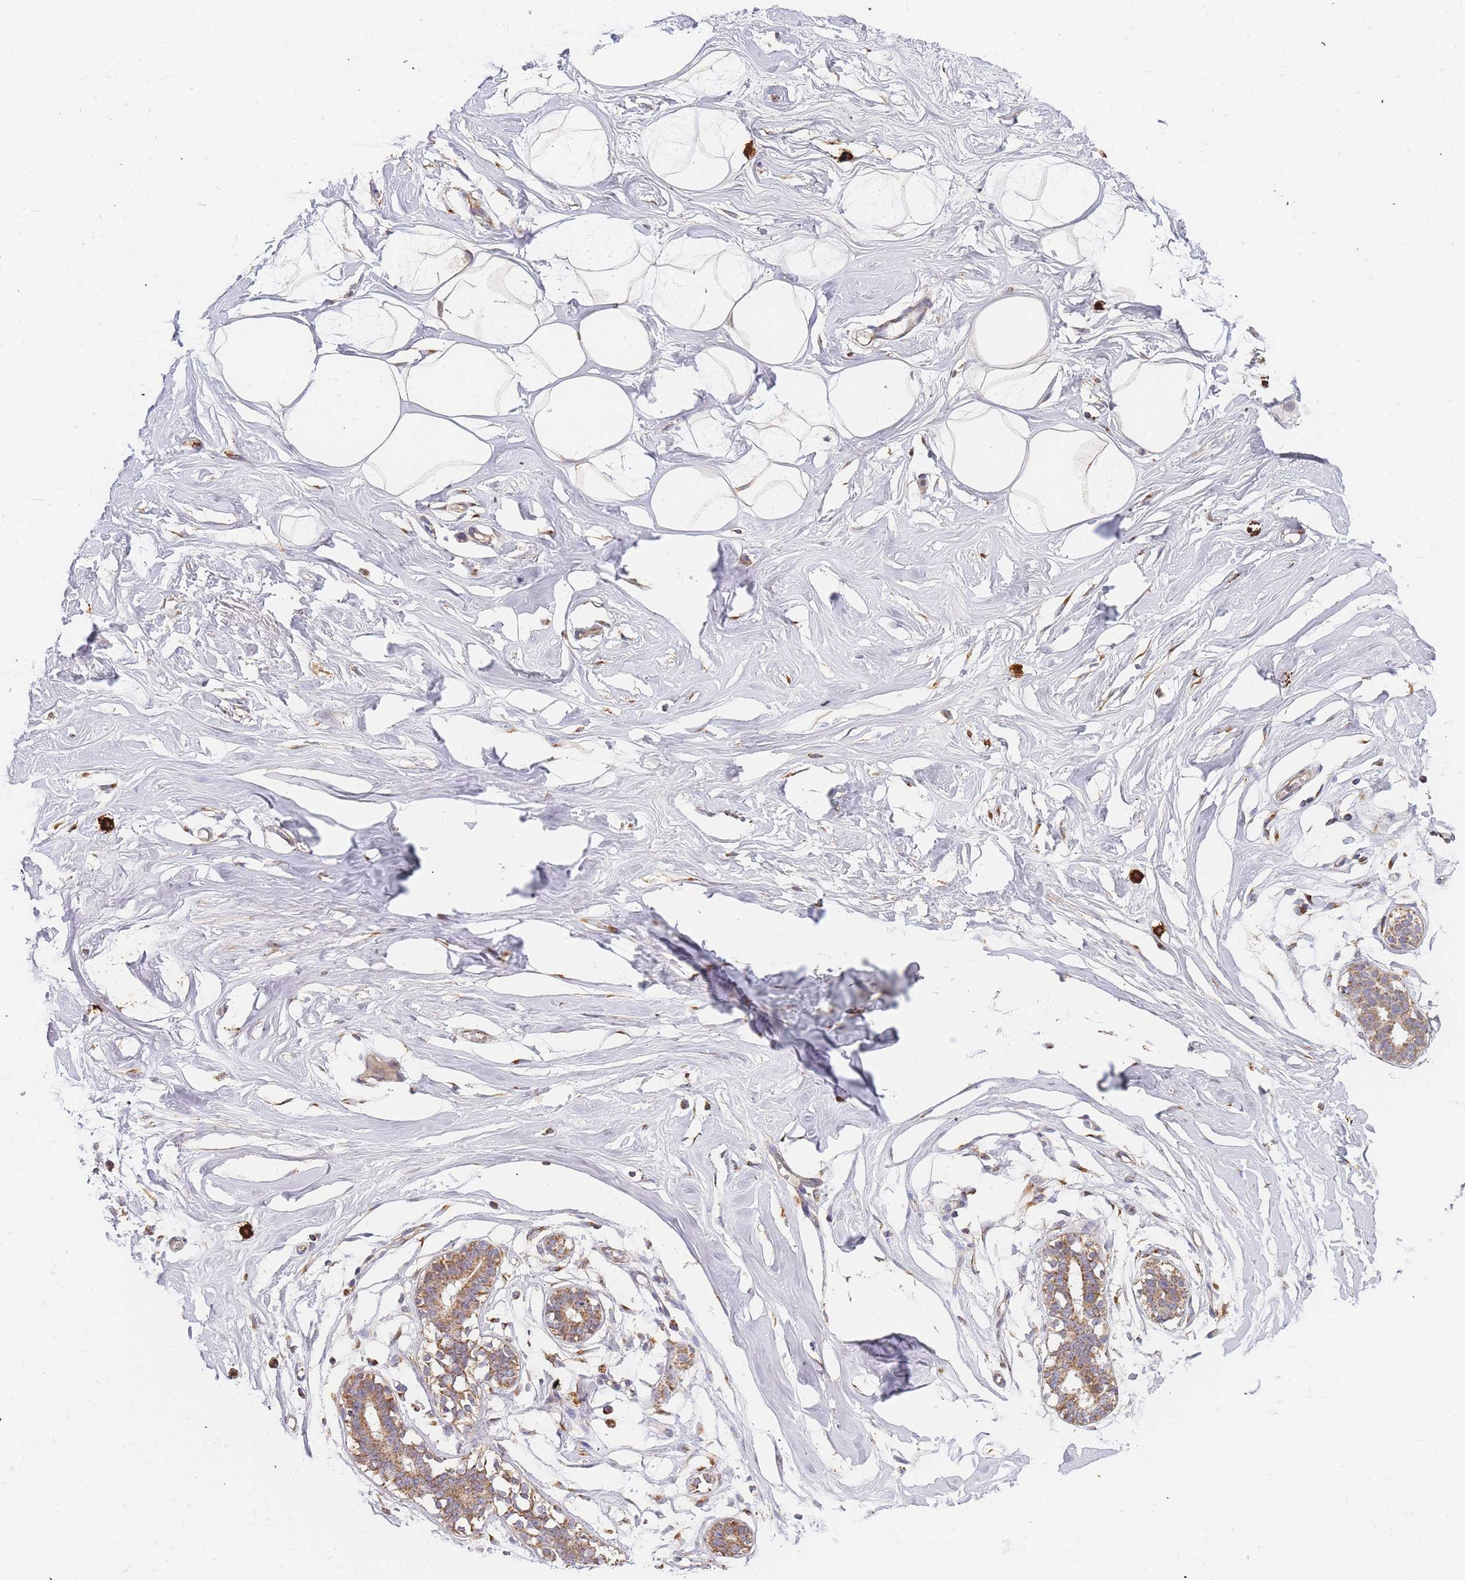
{"staining": {"intensity": "moderate", "quantity": "<25%", "location": "cytoplasmic/membranous"}, "tissue": "breast", "cell_type": "Adipocytes", "image_type": "normal", "snomed": [{"axis": "morphology", "description": "Normal tissue, NOS"}, {"axis": "morphology", "description": "Adenoma, NOS"}, {"axis": "topography", "description": "Breast"}], "caption": "A photomicrograph of human breast stained for a protein shows moderate cytoplasmic/membranous brown staining in adipocytes.", "gene": "ADCY9", "patient": {"sex": "female", "age": 23}}